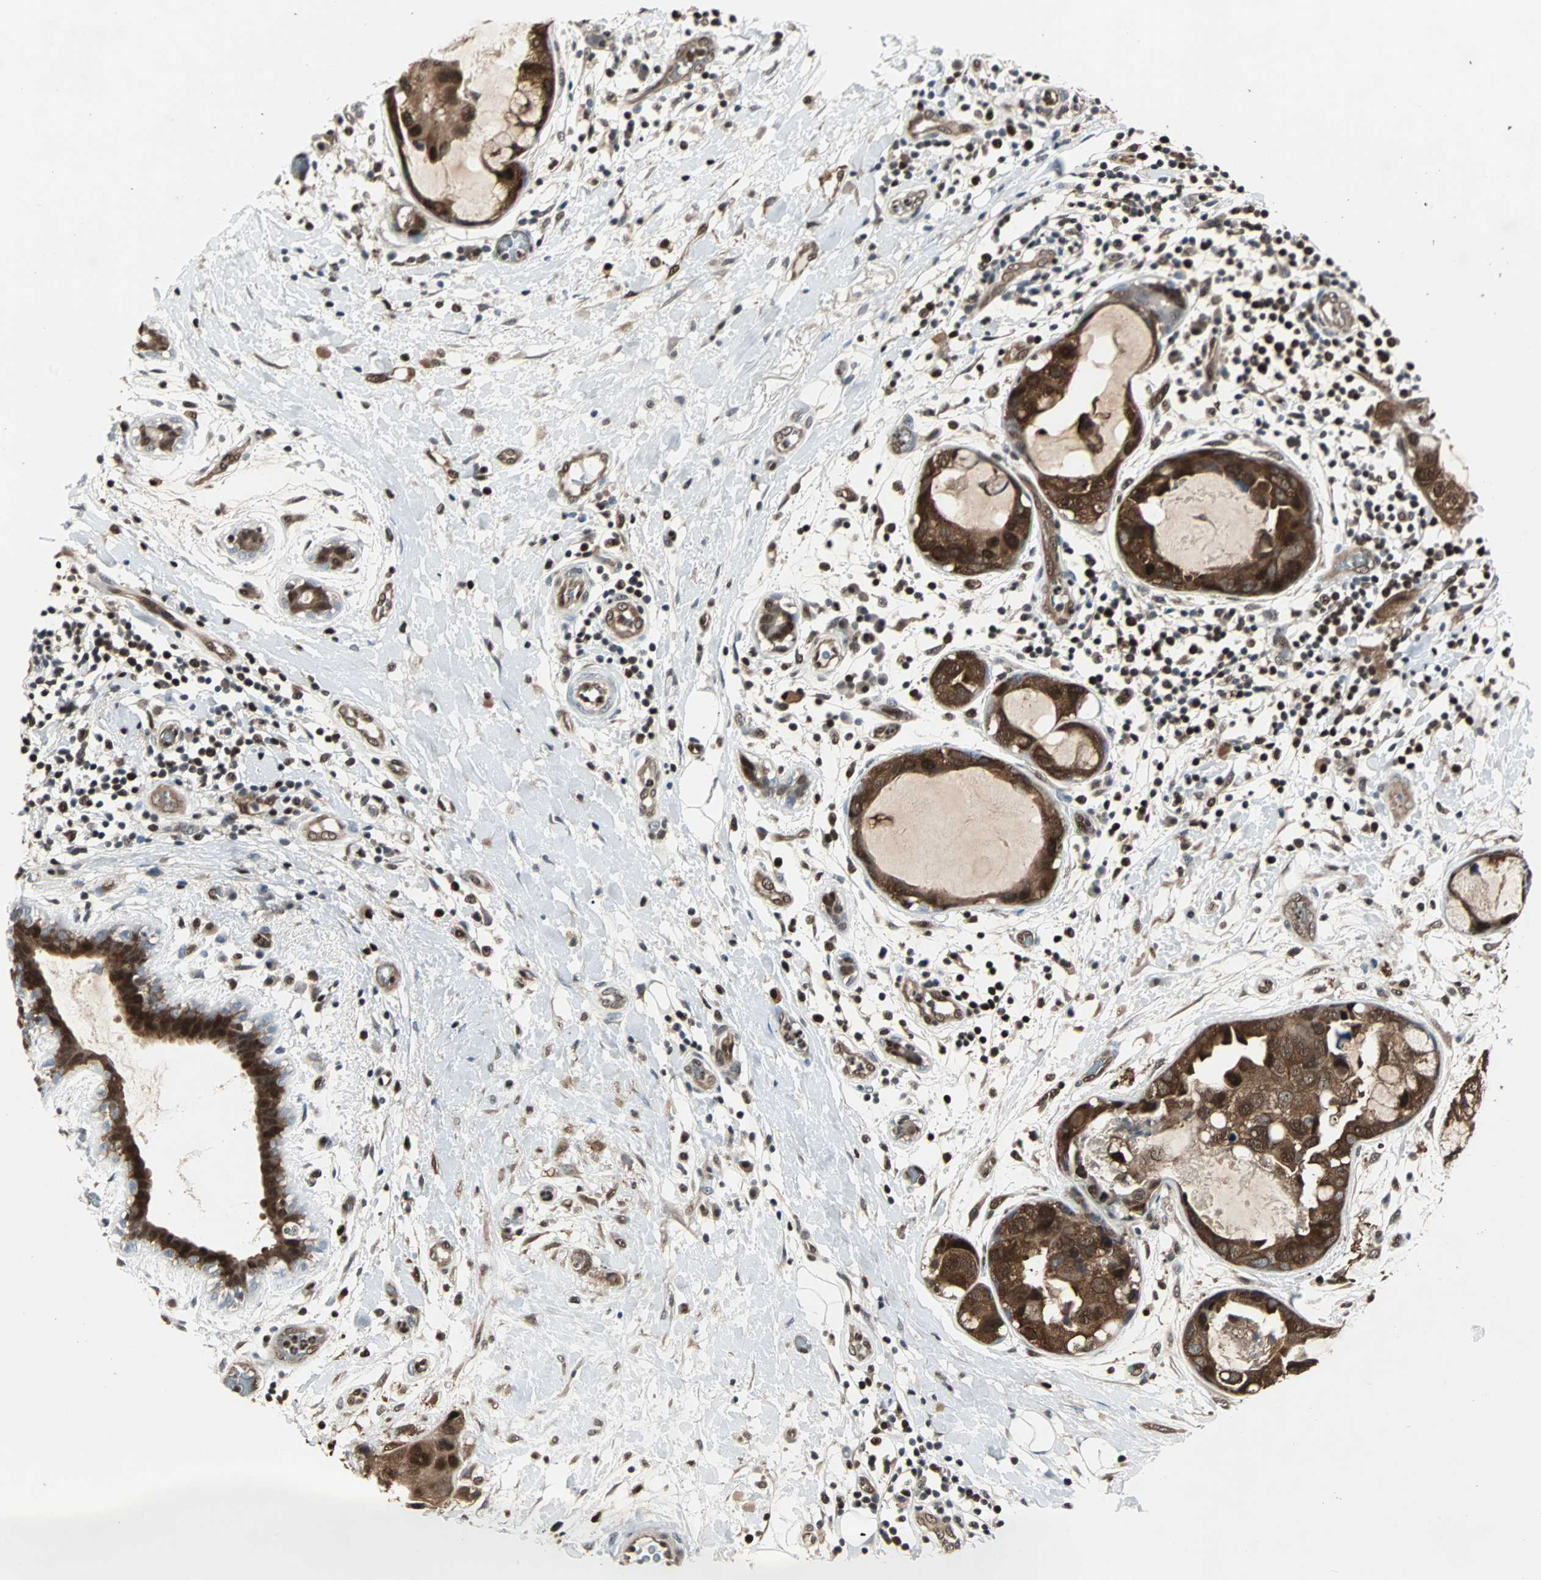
{"staining": {"intensity": "strong", "quantity": ">75%", "location": "cytoplasmic/membranous,nuclear"}, "tissue": "breast cancer", "cell_type": "Tumor cells", "image_type": "cancer", "snomed": [{"axis": "morphology", "description": "Duct carcinoma"}, {"axis": "topography", "description": "Breast"}], "caption": "Strong cytoplasmic/membranous and nuclear protein positivity is present in about >75% of tumor cells in invasive ductal carcinoma (breast). The protein is shown in brown color, while the nuclei are stained blue.", "gene": "ACLY", "patient": {"sex": "female", "age": 40}}